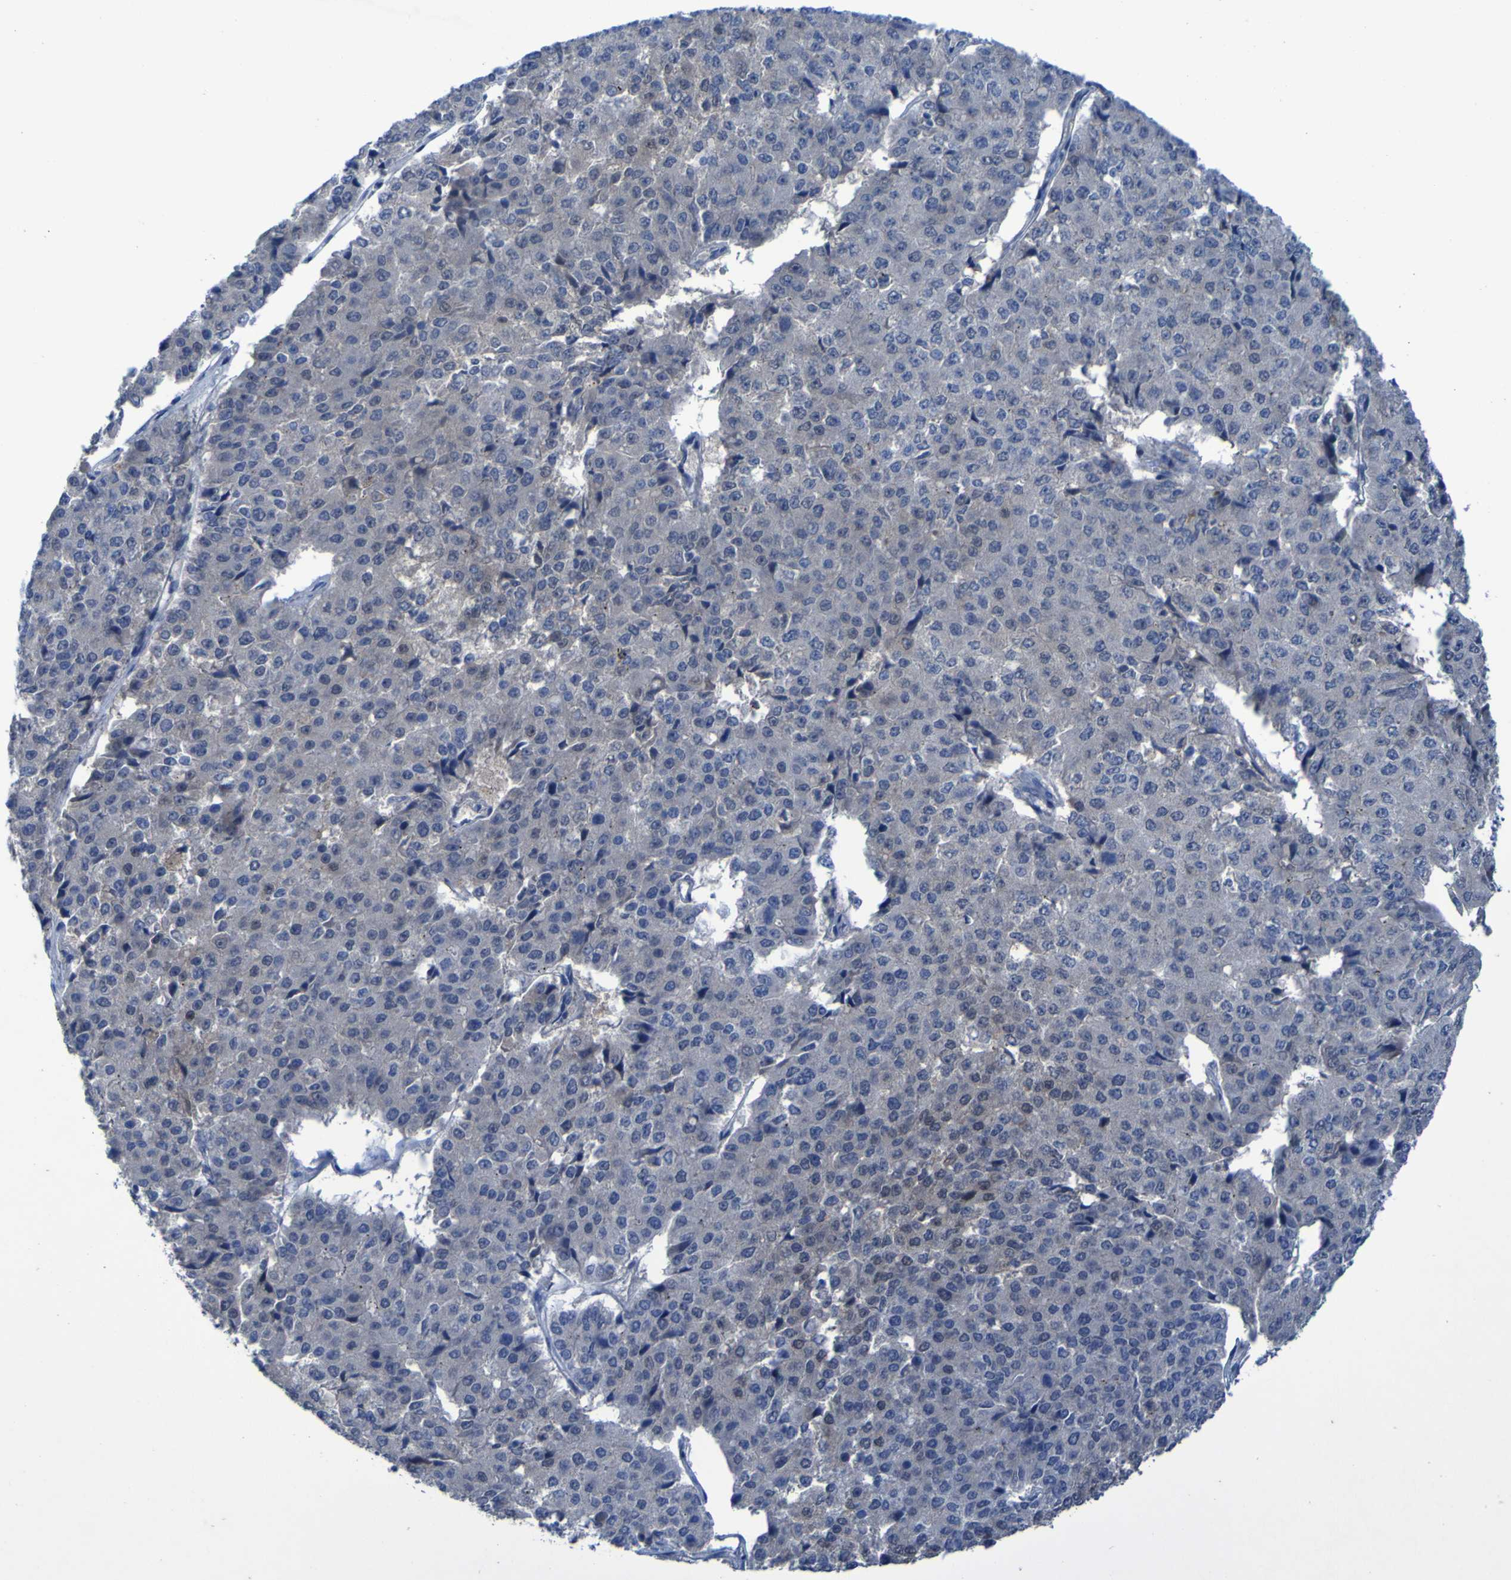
{"staining": {"intensity": "negative", "quantity": "none", "location": "none"}, "tissue": "pancreatic cancer", "cell_type": "Tumor cells", "image_type": "cancer", "snomed": [{"axis": "morphology", "description": "Adenocarcinoma, NOS"}, {"axis": "topography", "description": "Pancreas"}], "caption": "DAB immunohistochemical staining of pancreatic adenocarcinoma exhibits no significant staining in tumor cells. (Brightfield microscopy of DAB (3,3'-diaminobenzidine) immunohistochemistry at high magnification).", "gene": "SGK2", "patient": {"sex": "male", "age": 50}}